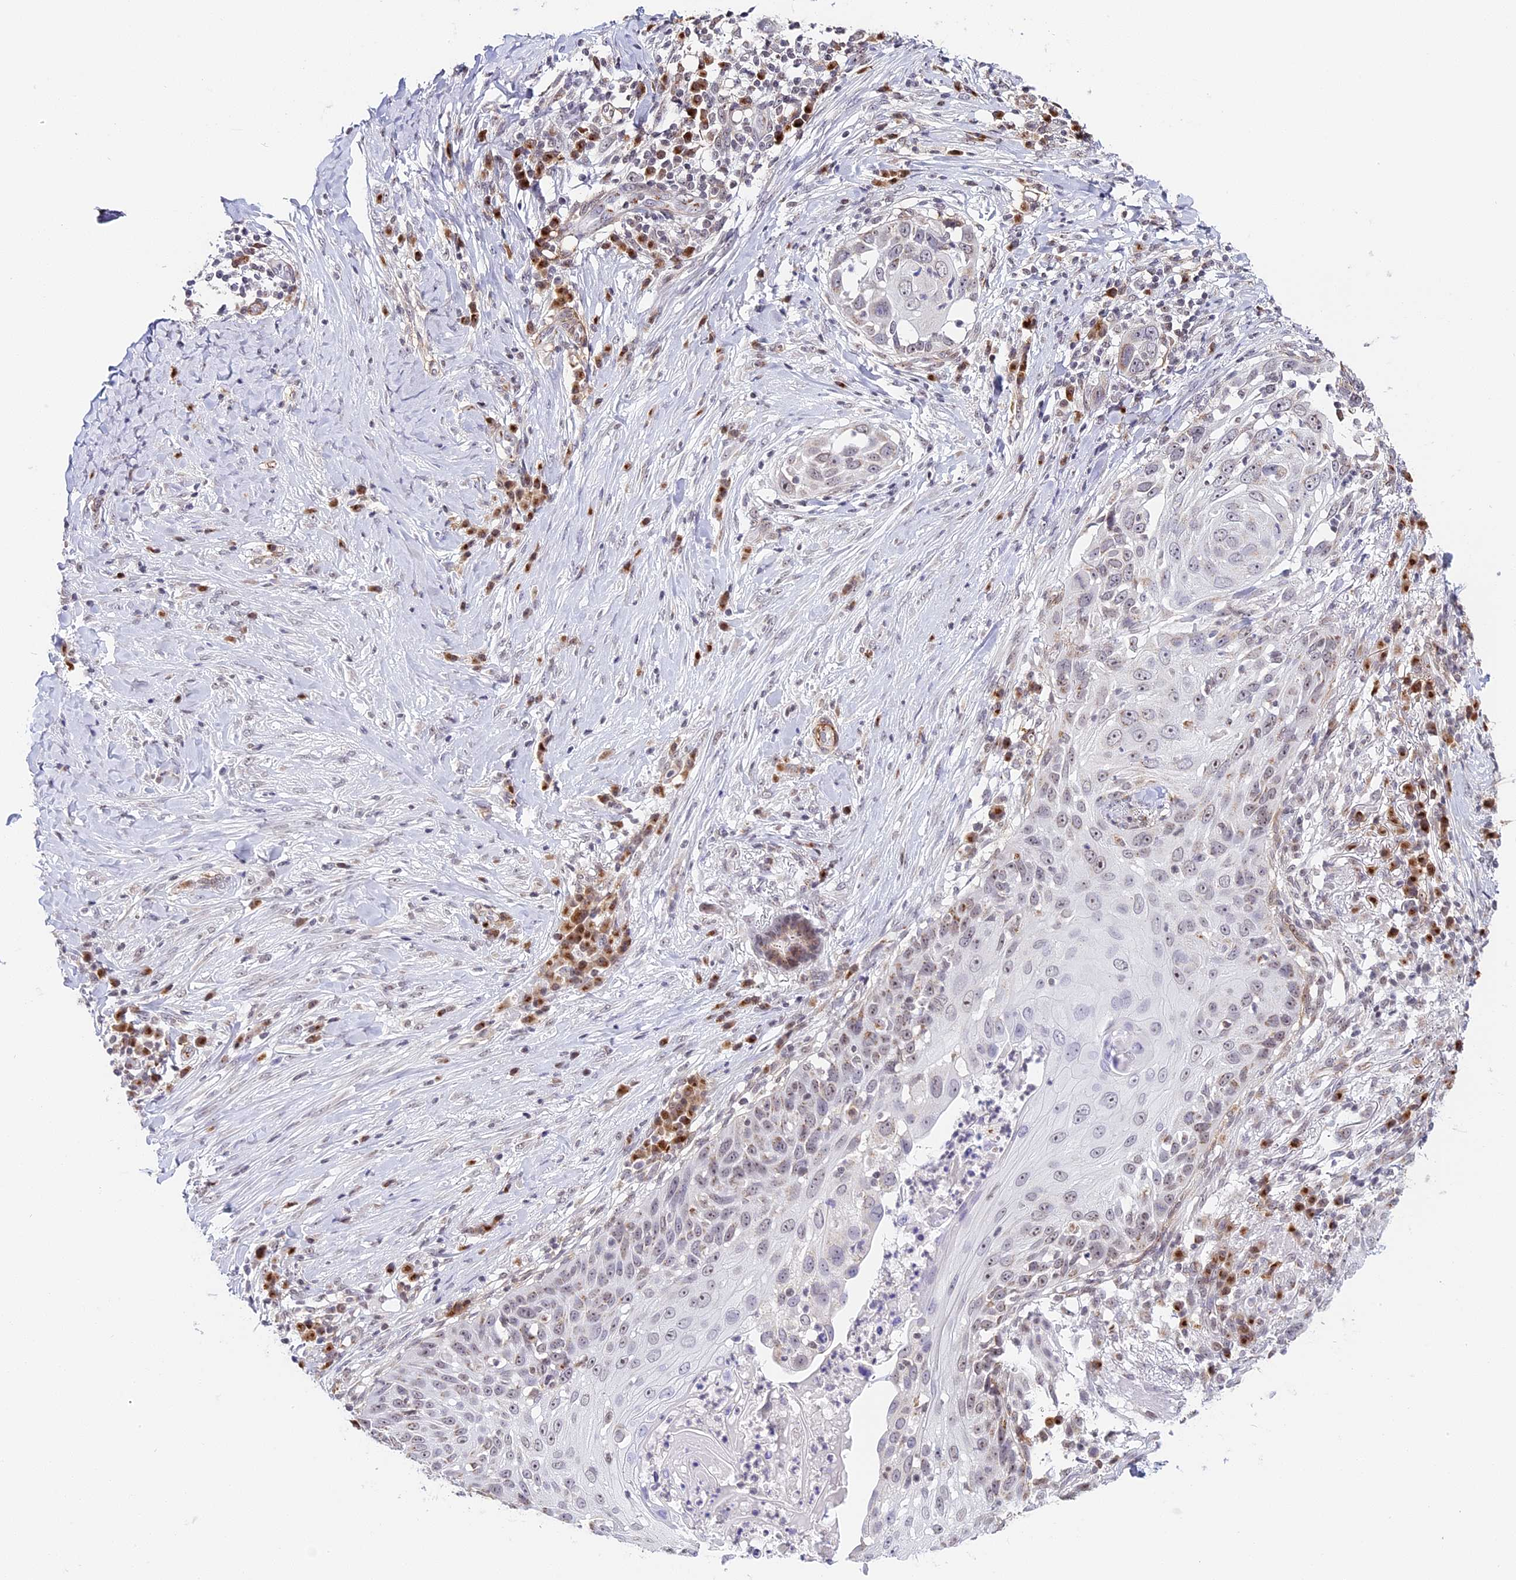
{"staining": {"intensity": "negative", "quantity": "none", "location": "none"}, "tissue": "skin cancer", "cell_type": "Tumor cells", "image_type": "cancer", "snomed": [{"axis": "morphology", "description": "Squamous cell carcinoma, NOS"}, {"axis": "topography", "description": "Skin"}], "caption": "This is a image of IHC staining of skin cancer, which shows no expression in tumor cells. The staining is performed using DAB brown chromogen with nuclei counter-stained in using hematoxylin.", "gene": "HEATR5B", "patient": {"sex": "female", "age": 44}}